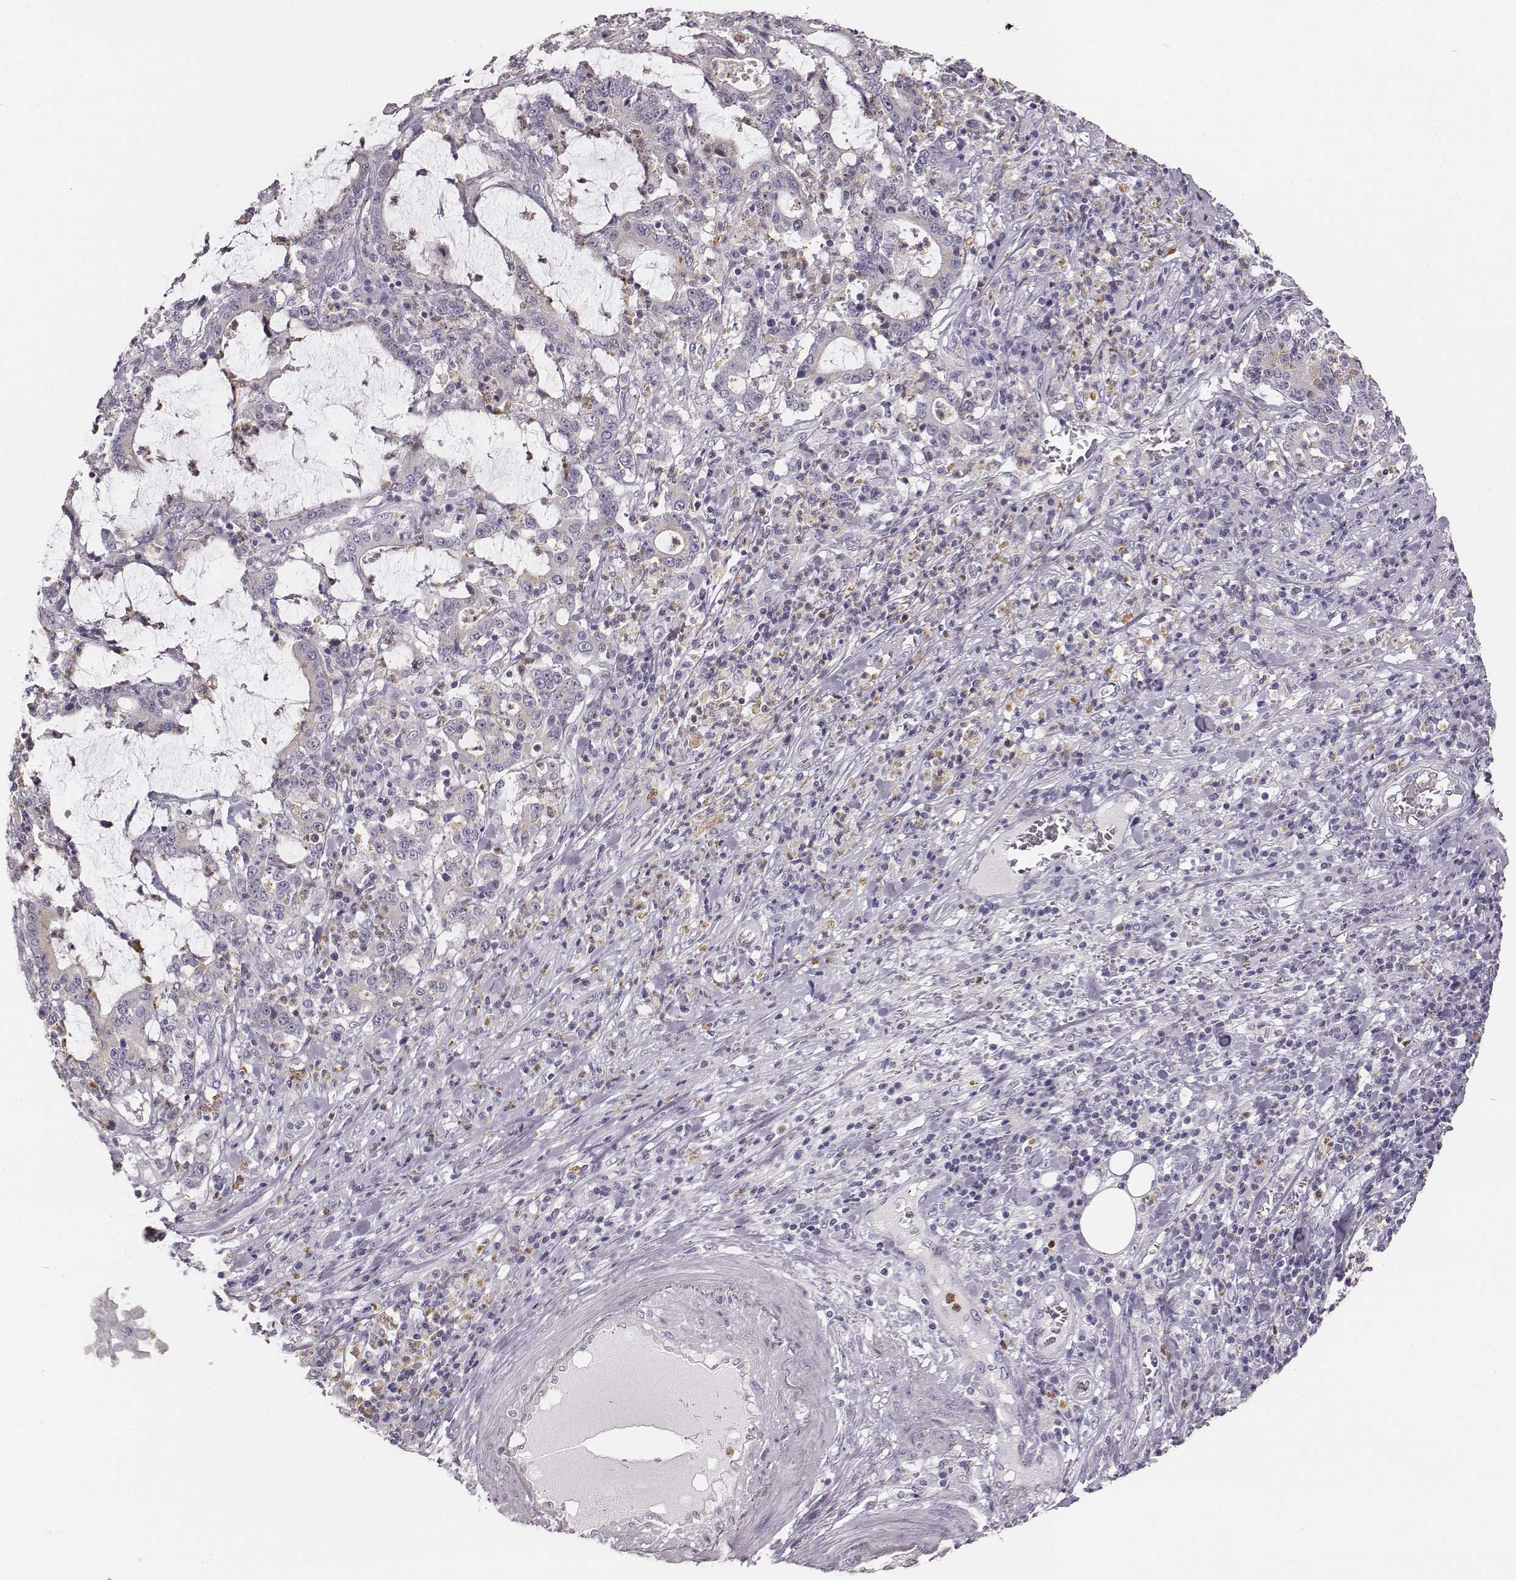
{"staining": {"intensity": "negative", "quantity": "none", "location": "none"}, "tissue": "stomach cancer", "cell_type": "Tumor cells", "image_type": "cancer", "snomed": [{"axis": "morphology", "description": "Adenocarcinoma, NOS"}, {"axis": "topography", "description": "Stomach, upper"}], "caption": "Tumor cells show no significant protein expression in stomach cancer (adenocarcinoma). (DAB immunohistochemistry (IHC), high magnification).", "gene": "KCNJ12", "patient": {"sex": "male", "age": 68}}